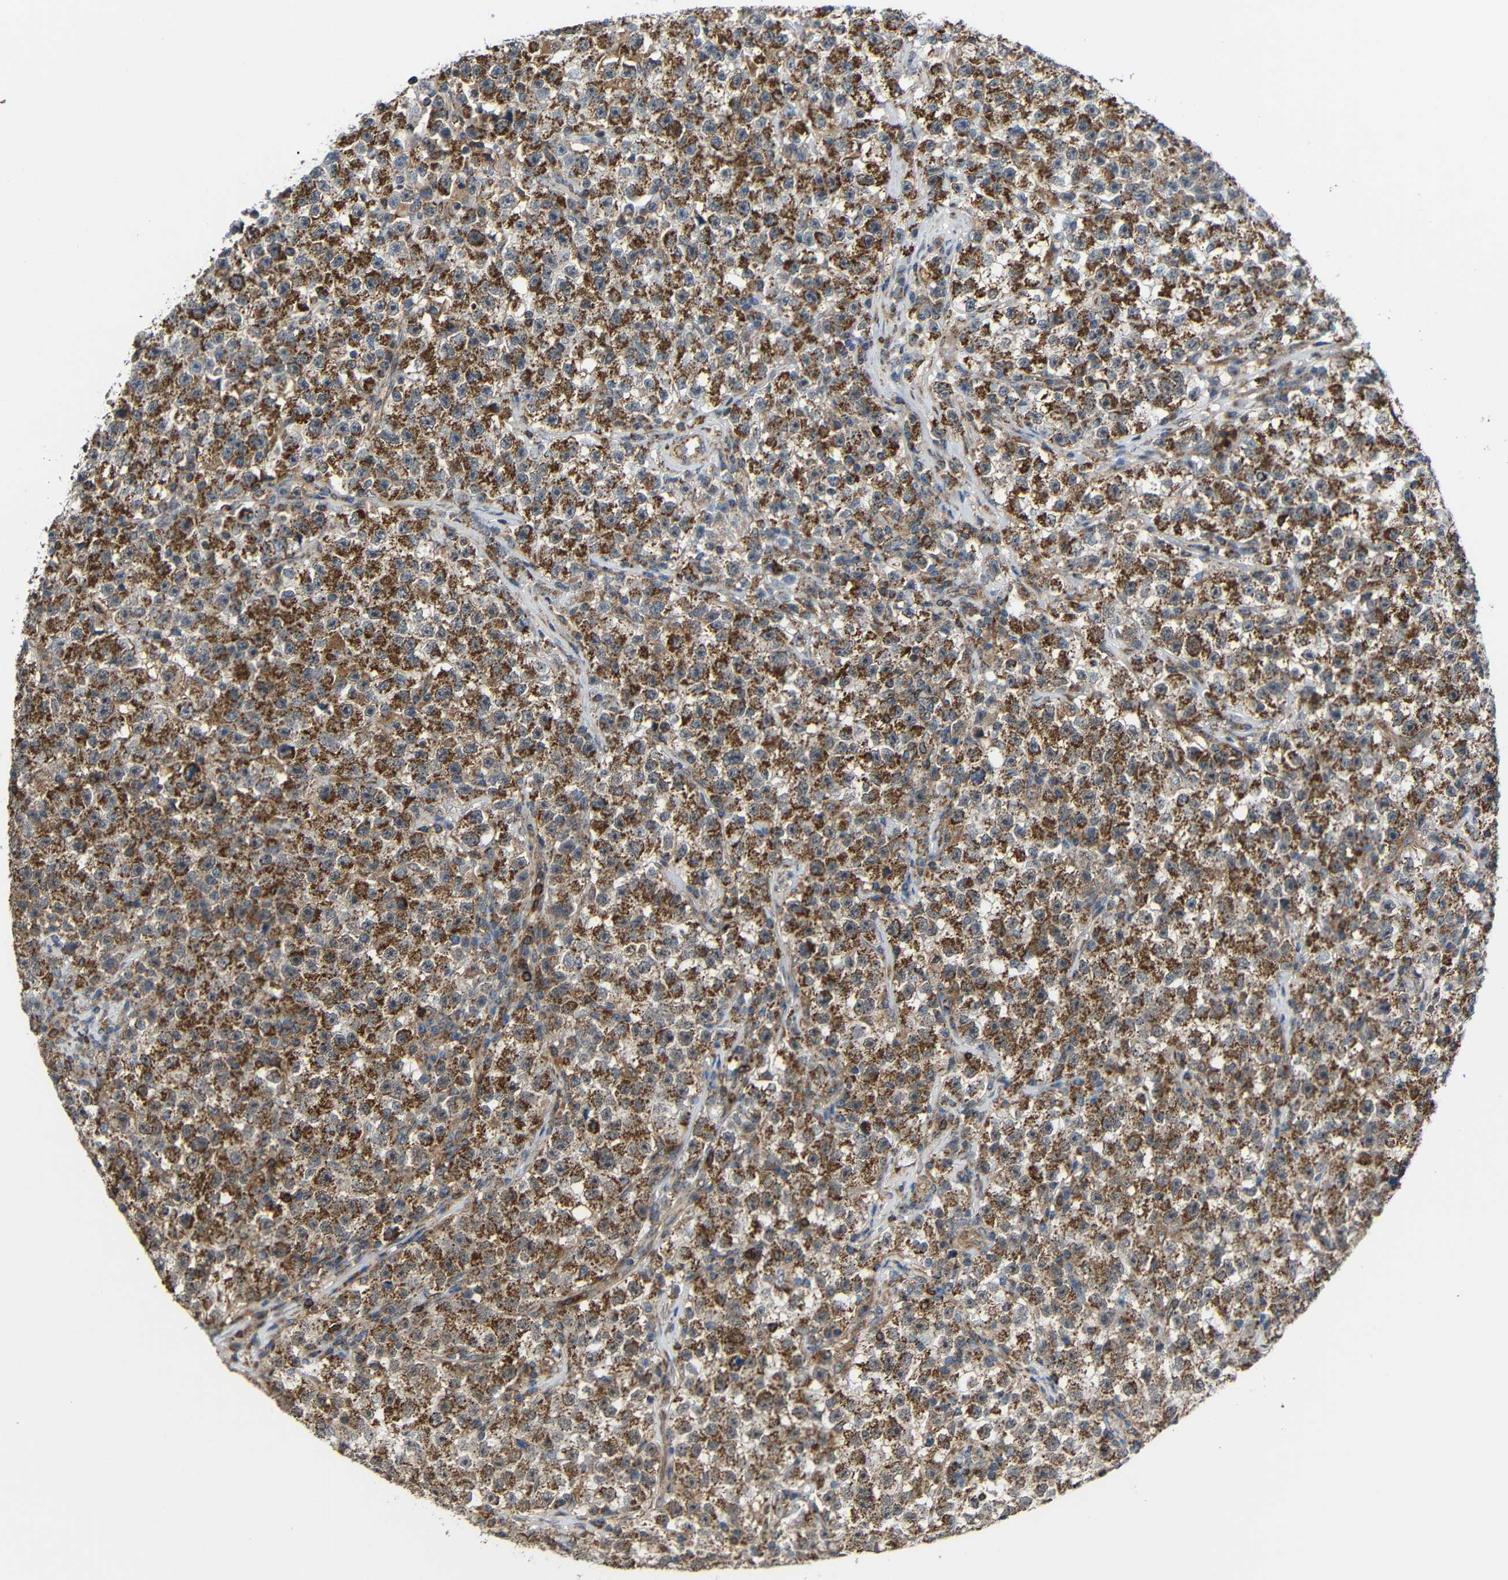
{"staining": {"intensity": "moderate", "quantity": ">75%", "location": "cytoplasmic/membranous"}, "tissue": "testis cancer", "cell_type": "Tumor cells", "image_type": "cancer", "snomed": [{"axis": "morphology", "description": "Seminoma, NOS"}, {"axis": "topography", "description": "Testis"}], "caption": "This photomicrograph shows immunohistochemistry (IHC) staining of human testis seminoma, with medium moderate cytoplasmic/membranous positivity in about >75% of tumor cells.", "gene": "C1GALT1", "patient": {"sex": "male", "age": 22}}